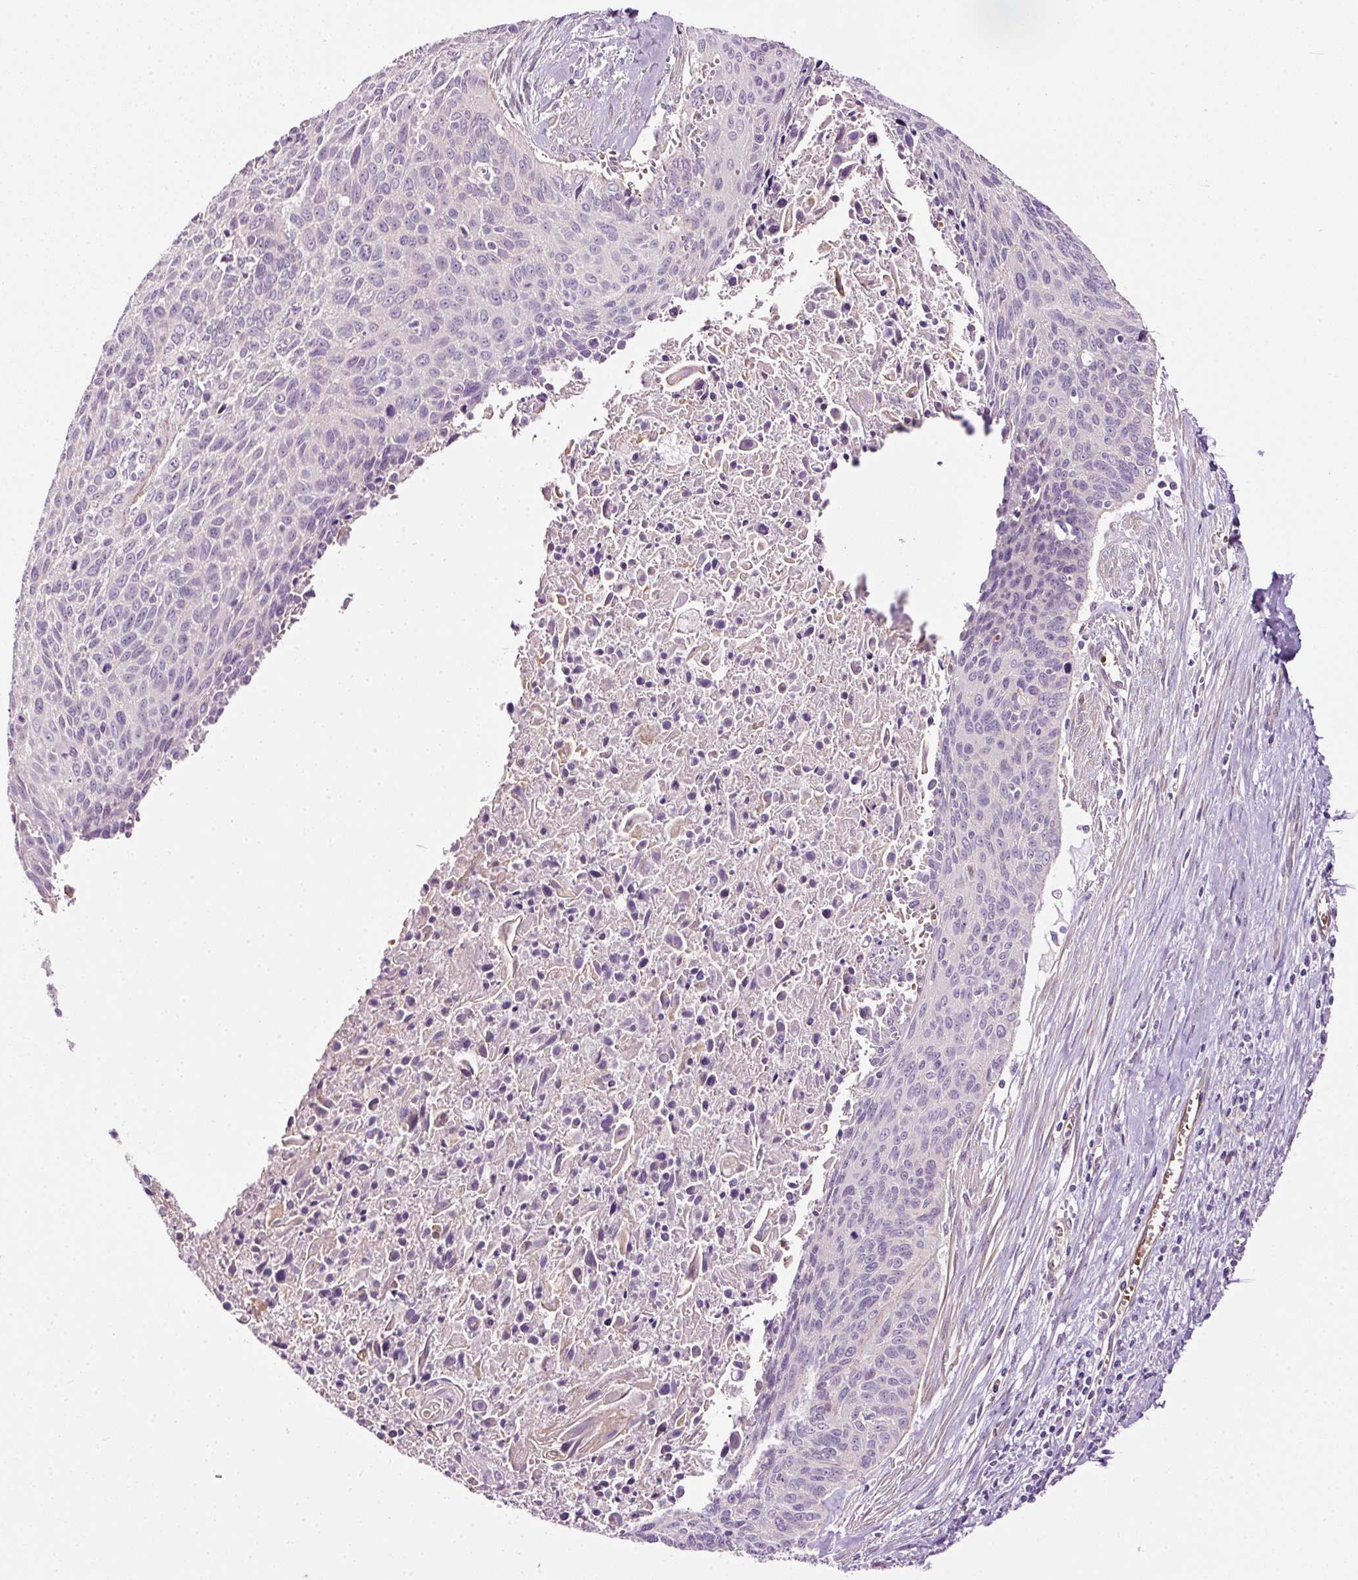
{"staining": {"intensity": "negative", "quantity": "none", "location": "none"}, "tissue": "cervical cancer", "cell_type": "Tumor cells", "image_type": "cancer", "snomed": [{"axis": "morphology", "description": "Squamous cell carcinoma, NOS"}, {"axis": "topography", "description": "Cervix"}], "caption": "Cervical cancer was stained to show a protein in brown. There is no significant staining in tumor cells.", "gene": "USHBP1", "patient": {"sex": "female", "age": 55}}